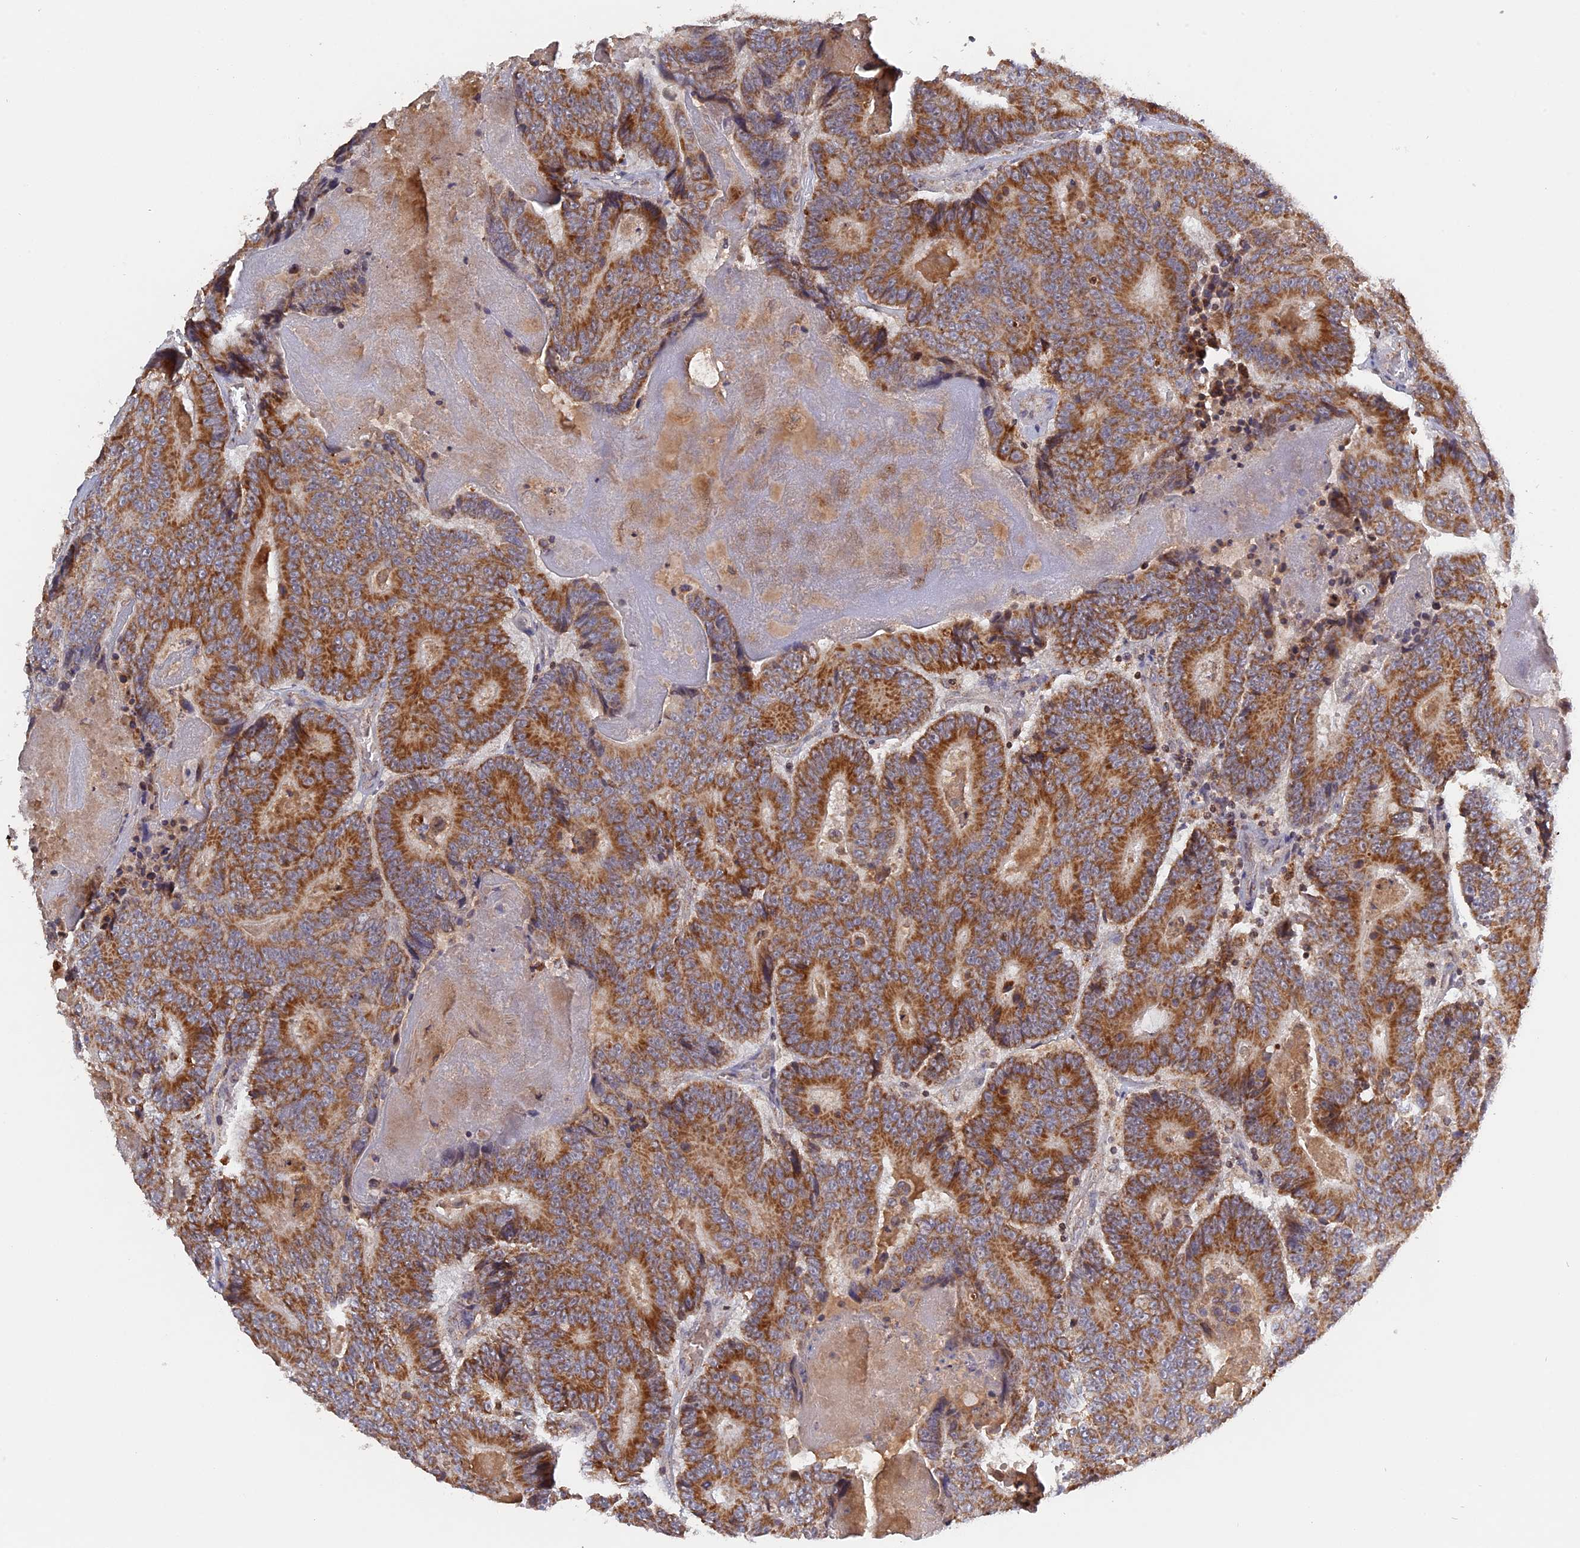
{"staining": {"intensity": "moderate", "quantity": ">75%", "location": "cytoplasmic/membranous"}, "tissue": "colorectal cancer", "cell_type": "Tumor cells", "image_type": "cancer", "snomed": [{"axis": "morphology", "description": "Adenocarcinoma, NOS"}, {"axis": "topography", "description": "Colon"}], "caption": "Brown immunohistochemical staining in colorectal cancer (adenocarcinoma) shows moderate cytoplasmic/membranous staining in approximately >75% of tumor cells.", "gene": "MPV17L", "patient": {"sex": "male", "age": 83}}